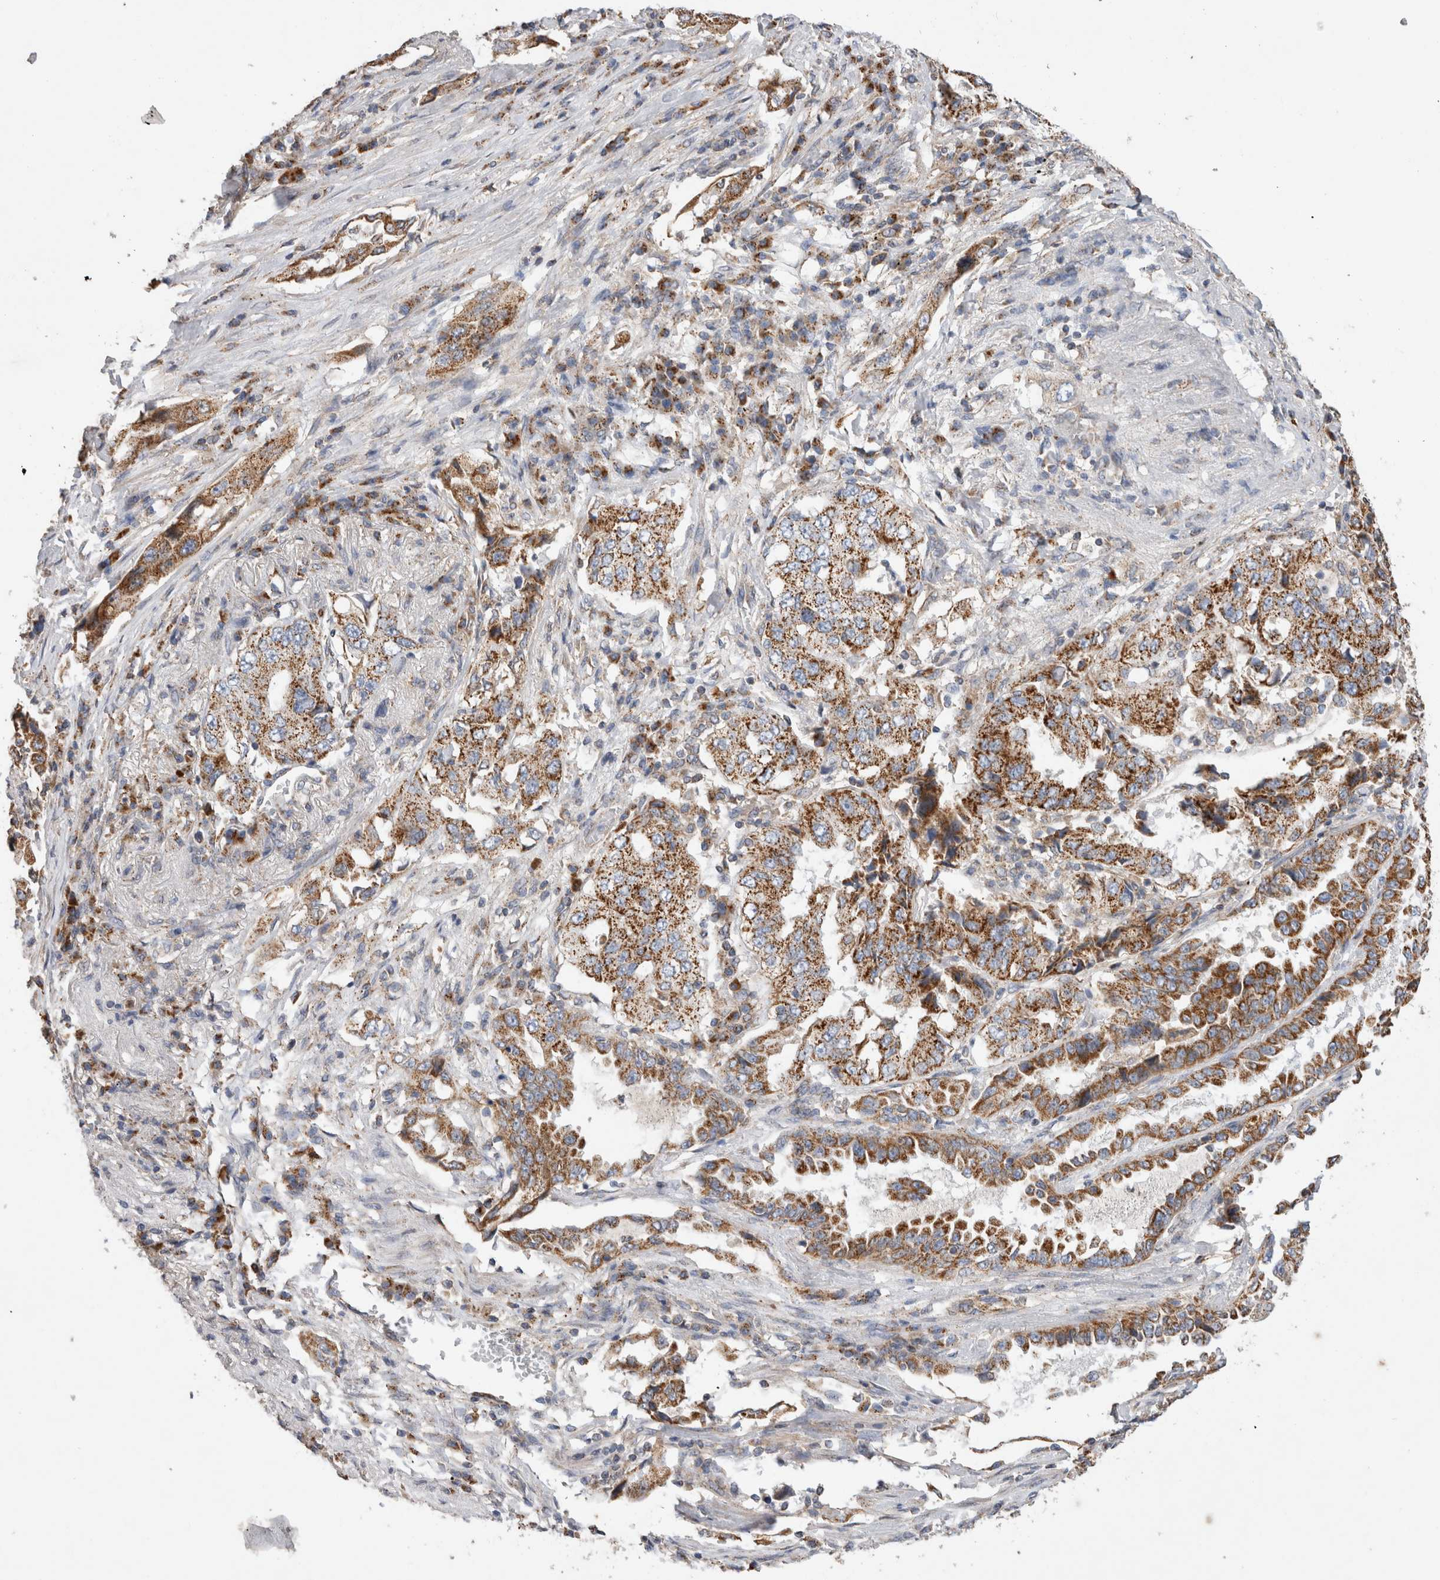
{"staining": {"intensity": "moderate", "quantity": ">75%", "location": "cytoplasmic/membranous"}, "tissue": "lung cancer", "cell_type": "Tumor cells", "image_type": "cancer", "snomed": [{"axis": "morphology", "description": "Adenocarcinoma, NOS"}, {"axis": "topography", "description": "Lung"}], "caption": "Lung adenocarcinoma tissue demonstrates moderate cytoplasmic/membranous positivity in approximately >75% of tumor cells, visualized by immunohistochemistry.", "gene": "IARS2", "patient": {"sex": "female", "age": 51}}